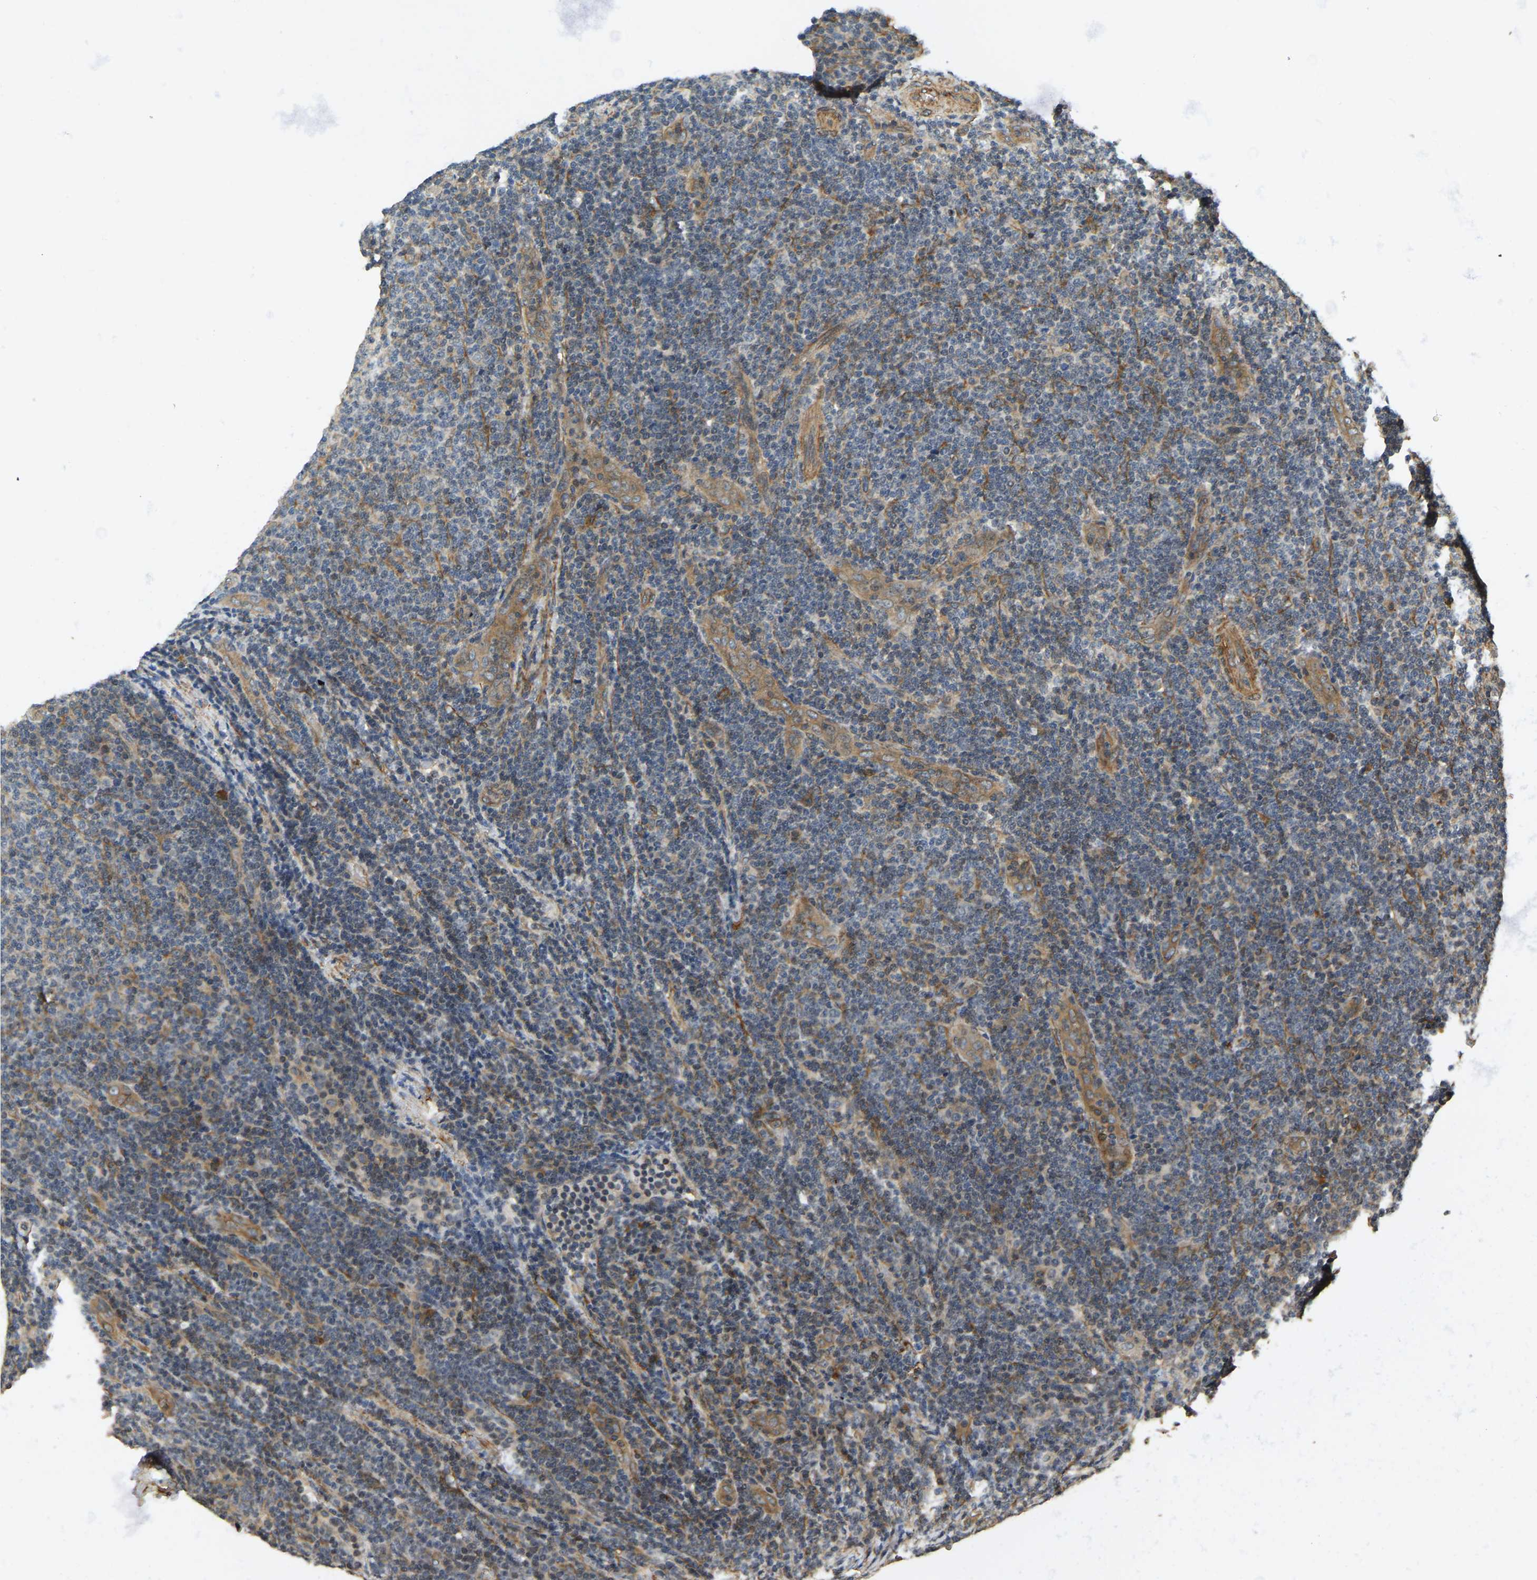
{"staining": {"intensity": "weak", "quantity": "25%-75%", "location": "cytoplasmic/membranous"}, "tissue": "lymphoma", "cell_type": "Tumor cells", "image_type": "cancer", "snomed": [{"axis": "morphology", "description": "Malignant lymphoma, non-Hodgkin's type, Low grade"}, {"axis": "topography", "description": "Lymph node"}], "caption": "Immunohistochemistry (IHC) (DAB) staining of human low-grade malignant lymphoma, non-Hodgkin's type demonstrates weak cytoplasmic/membranous protein positivity in approximately 25%-75% of tumor cells. (brown staining indicates protein expression, while blue staining denotes nuclei).", "gene": "ERGIC1", "patient": {"sex": "male", "age": 66}}